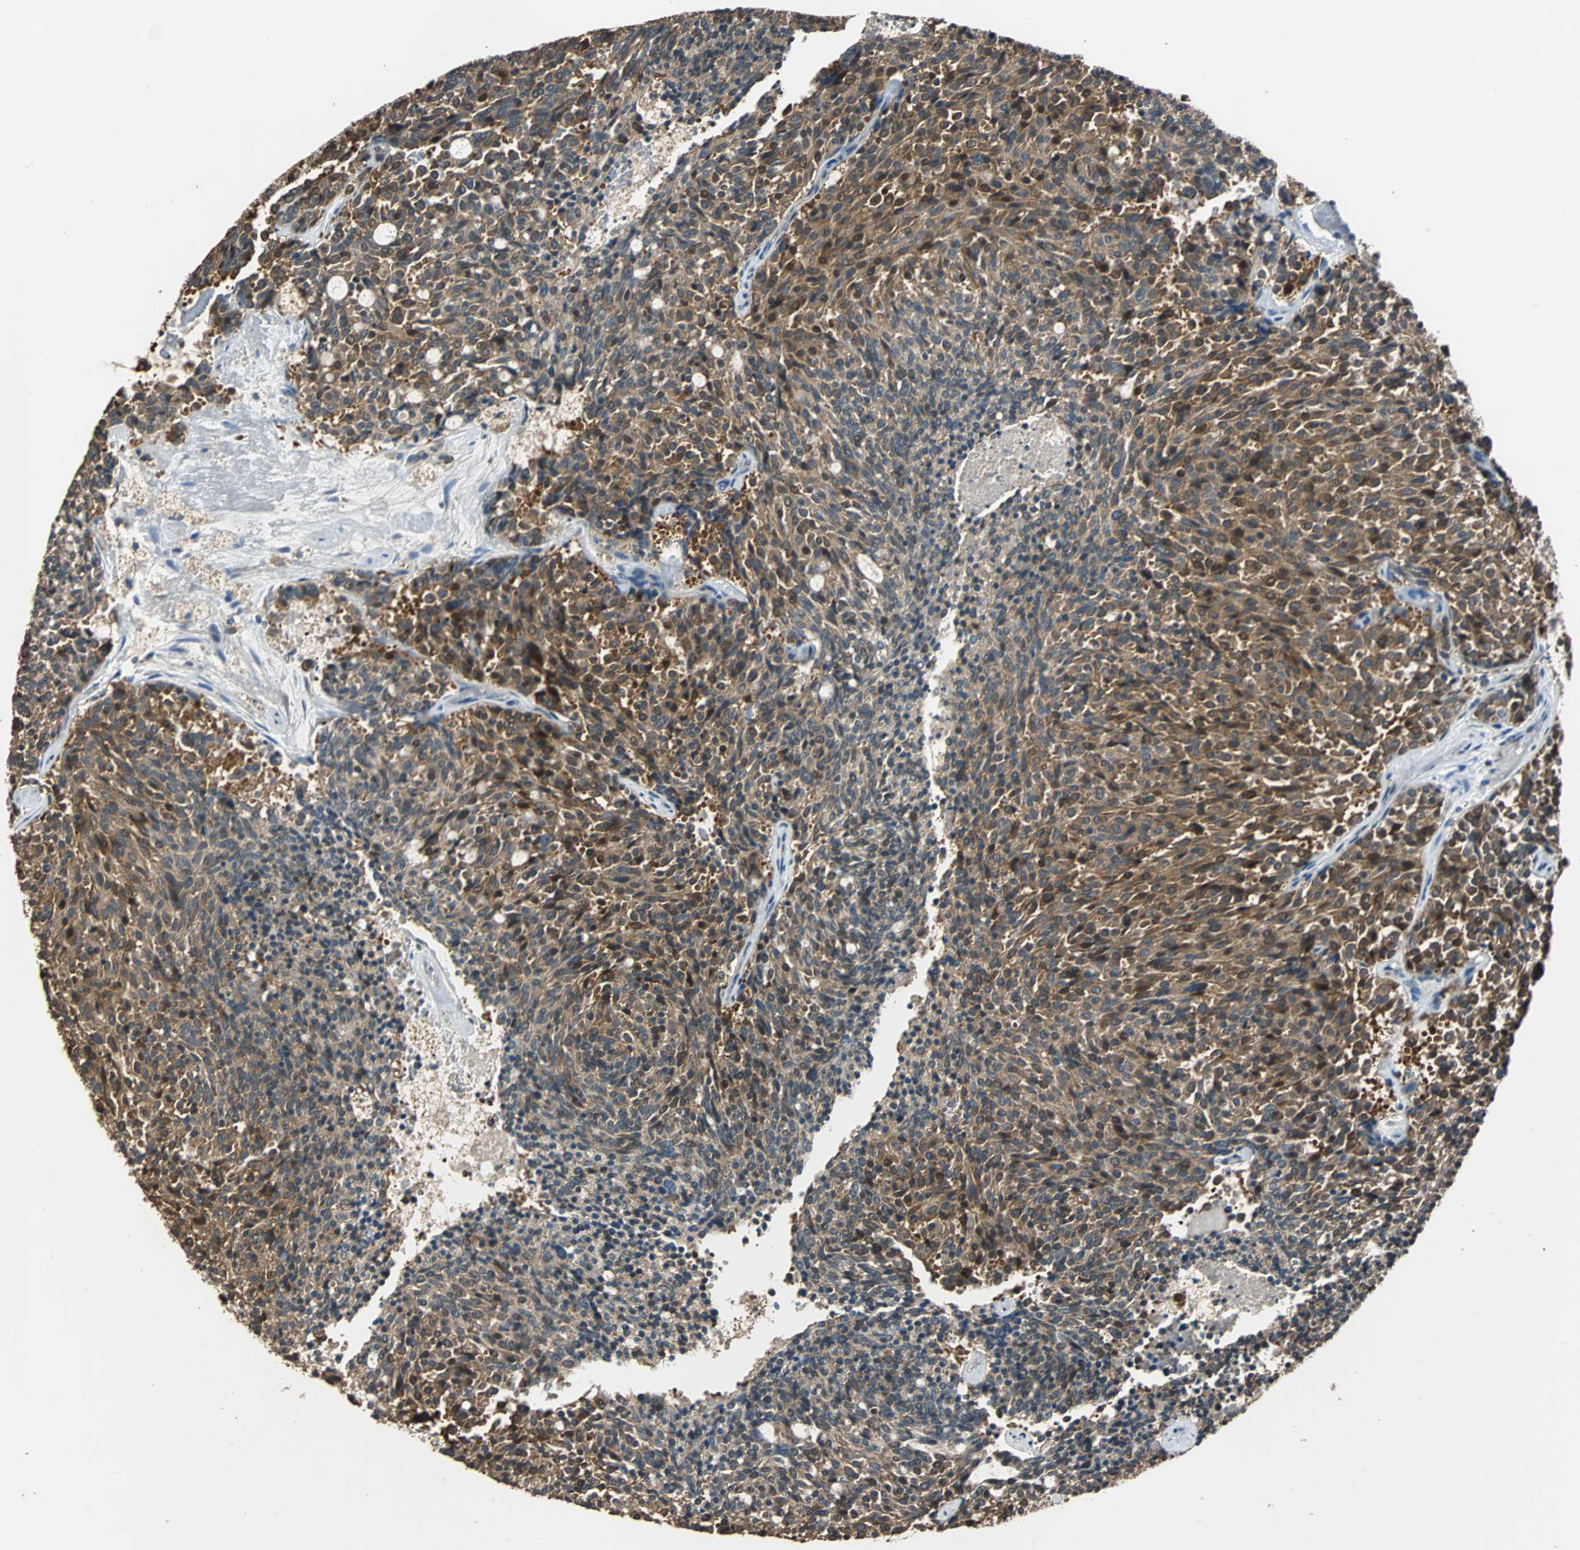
{"staining": {"intensity": "strong", "quantity": ">75%", "location": "cytoplasmic/membranous"}, "tissue": "carcinoid", "cell_type": "Tumor cells", "image_type": "cancer", "snomed": [{"axis": "morphology", "description": "Carcinoid, malignant, NOS"}, {"axis": "topography", "description": "Pancreas"}], "caption": "About >75% of tumor cells in carcinoid reveal strong cytoplasmic/membranous protein expression as visualized by brown immunohistochemical staining.", "gene": "ABHD2", "patient": {"sex": "female", "age": 54}}